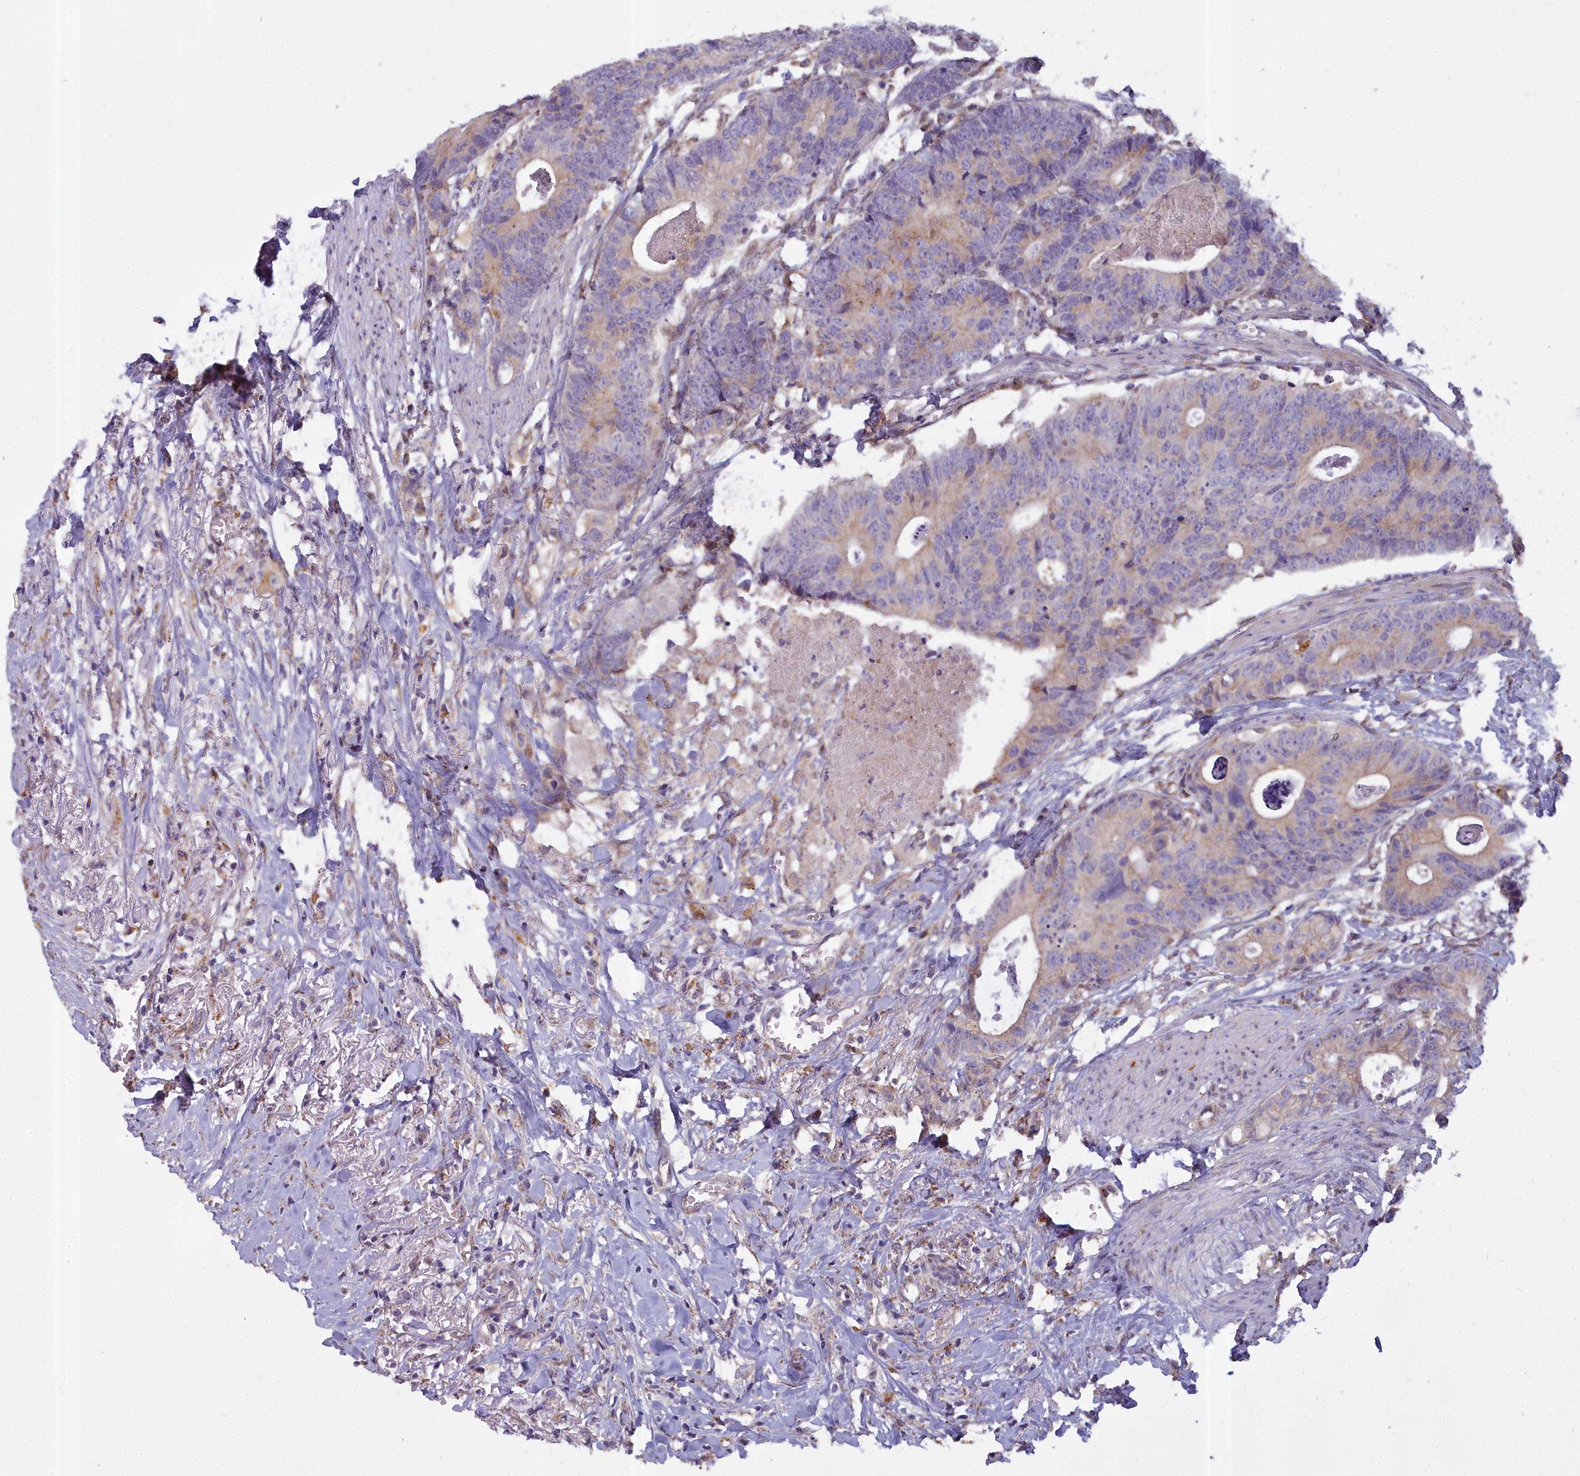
{"staining": {"intensity": "weak", "quantity": "25%-75%", "location": "cytoplasmic/membranous"}, "tissue": "colorectal cancer", "cell_type": "Tumor cells", "image_type": "cancer", "snomed": [{"axis": "morphology", "description": "Adenocarcinoma, NOS"}, {"axis": "topography", "description": "Colon"}], "caption": "Weak cytoplasmic/membranous positivity for a protein is appreciated in approximately 25%-75% of tumor cells of colorectal adenocarcinoma using immunohistochemistry (IHC).", "gene": "WDPCP", "patient": {"sex": "female", "age": 57}}